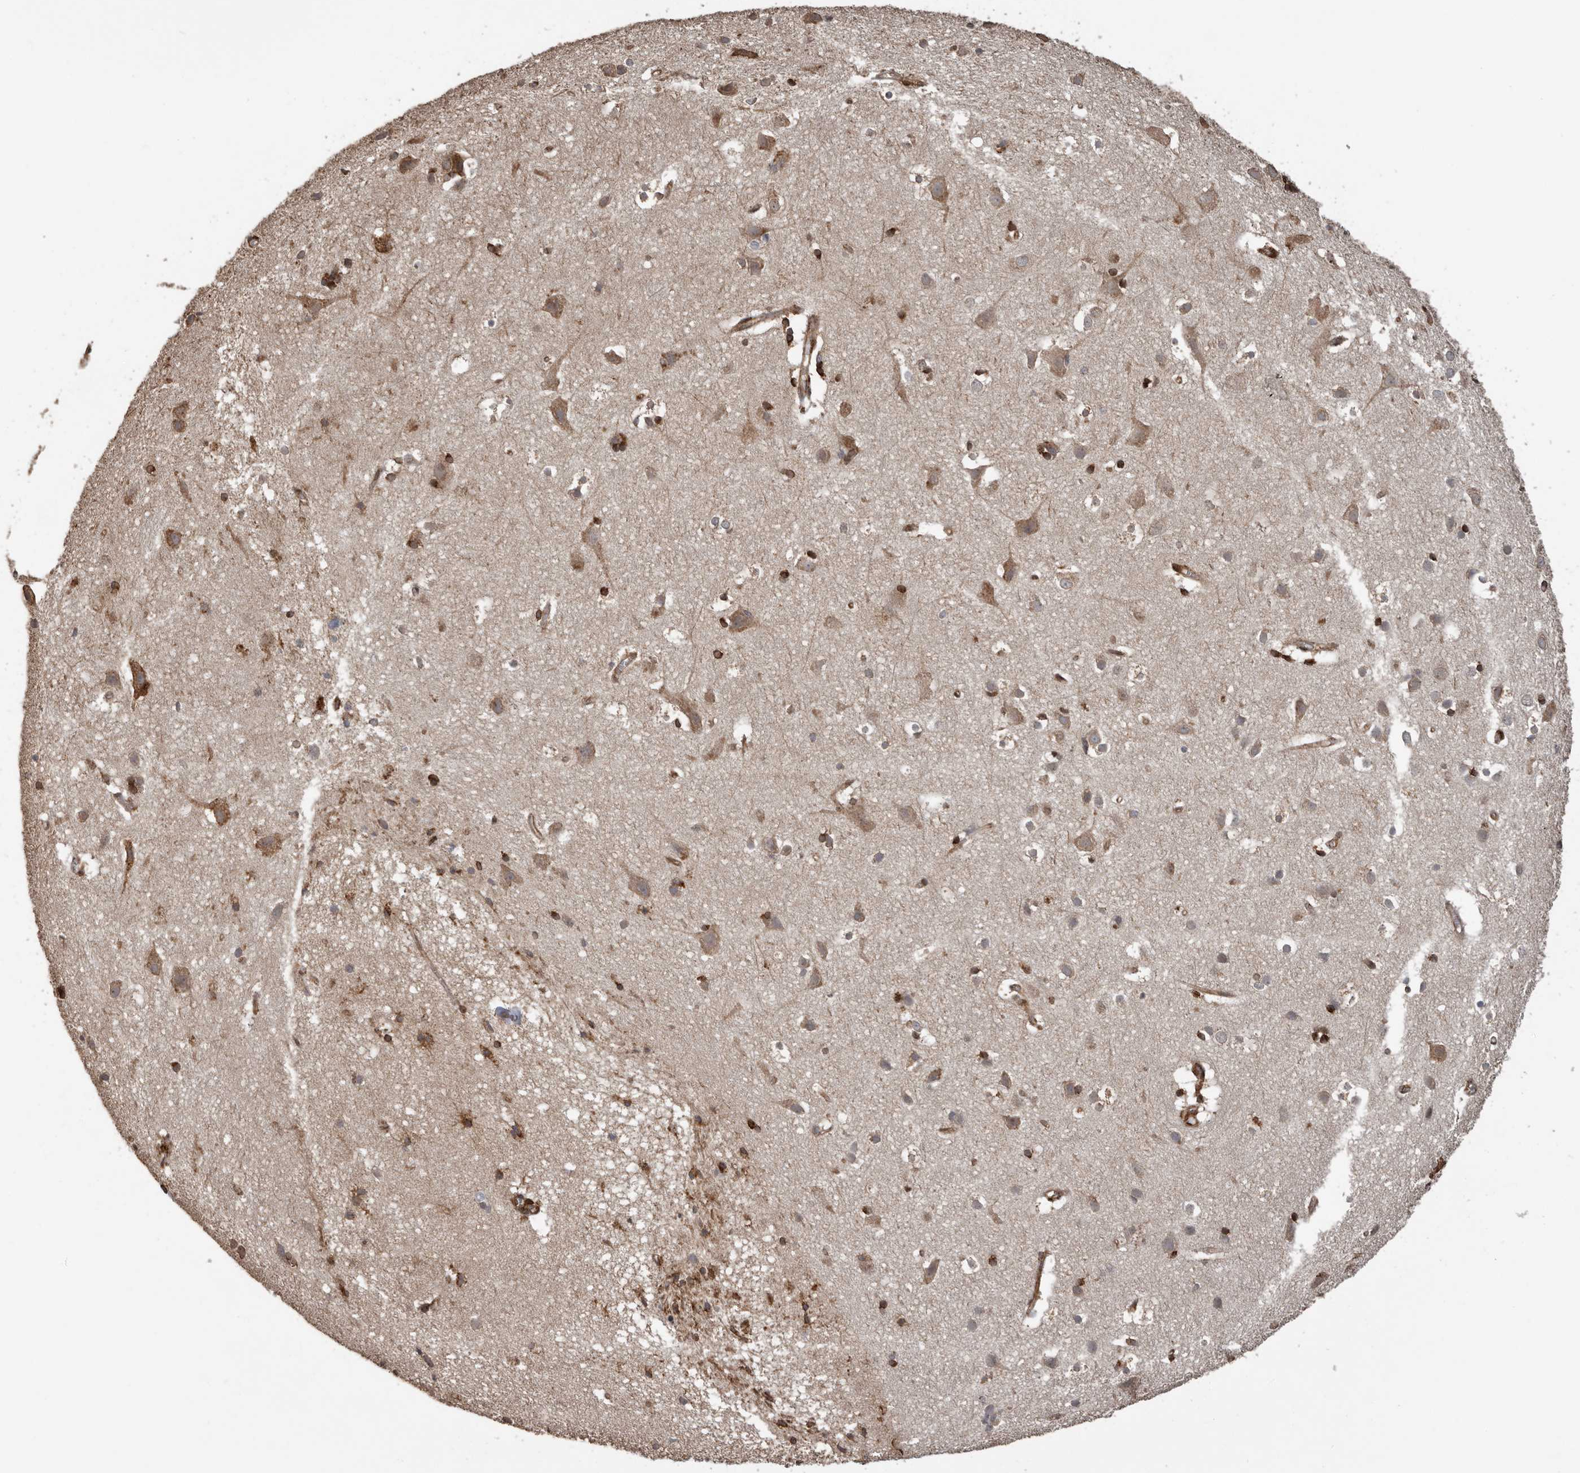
{"staining": {"intensity": "moderate", "quantity": ">75%", "location": "cytoplasmic/membranous"}, "tissue": "cerebral cortex", "cell_type": "Endothelial cells", "image_type": "normal", "snomed": [{"axis": "morphology", "description": "Normal tissue, NOS"}, {"axis": "topography", "description": "Cerebral cortex"}], "caption": "Immunohistochemistry of benign cerebral cortex shows medium levels of moderate cytoplasmic/membranous positivity in about >75% of endothelial cells. Nuclei are stained in blue.", "gene": "CEP350", "patient": {"sex": "male", "age": 54}}